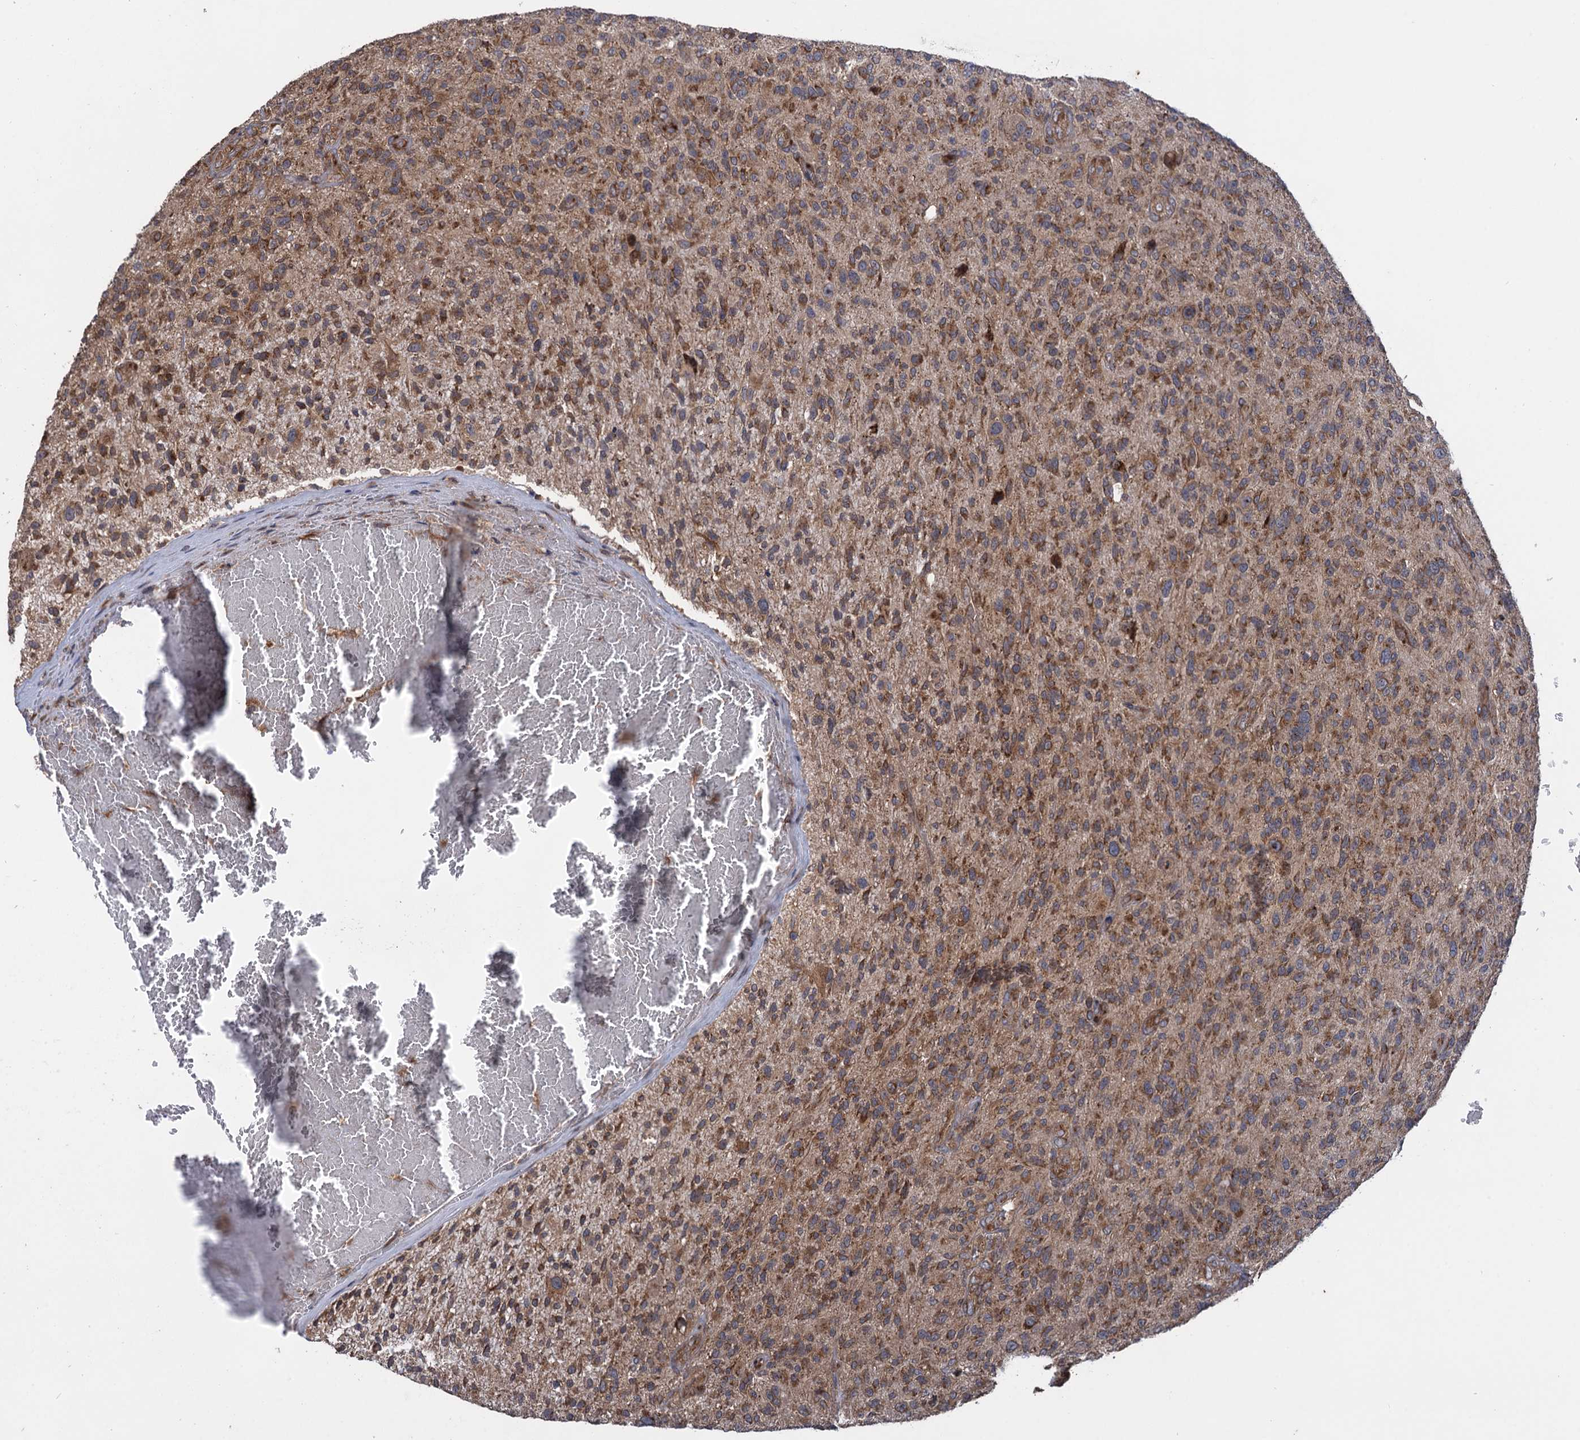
{"staining": {"intensity": "moderate", "quantity": ">75%", "location": "cytoplasmic/membranous"}, "tissue": "glioma", "cell_type": "Tumor cells", "image_type": "cancer", "snomed": [{"axis": "morphology", "description": "Glioma, malignant, High grade"}, {"axis": "topography", "description": "Brain"}], "caption": "IHC photomicrograph of neoplastic tissue: human glioma stained using immunohistochemistry (IHC) demonstrates medium levels of moderate protein expression localized specifically in the cytoplasmic/membranous of tumor cells, appearing as a cytoplasmic/membranous brown color.", "gene": "HAUS1", "patient": {"sex": "male", "age": 47}}